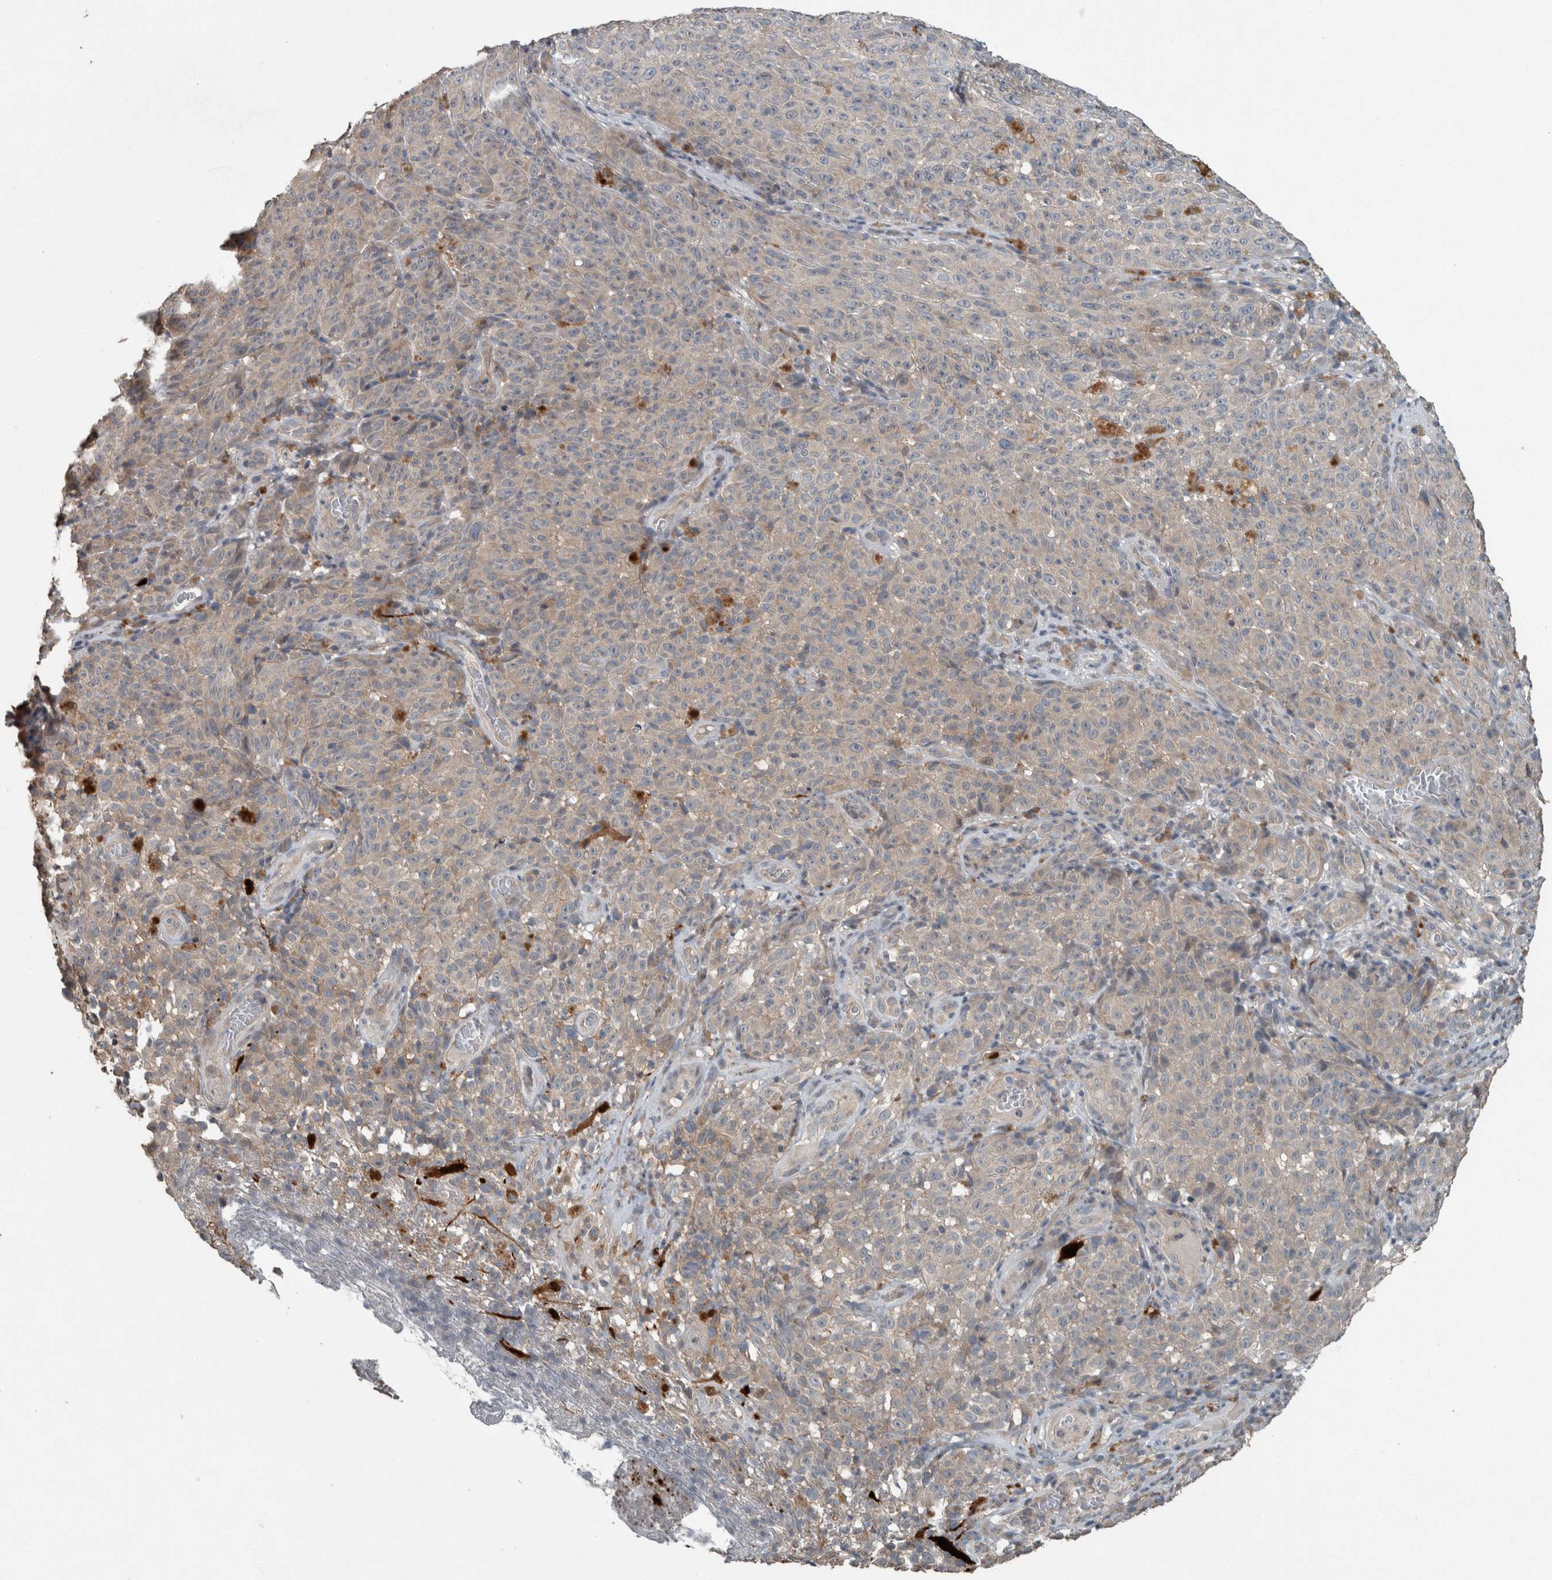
{"staining": {"intensity": "weak", "quantity": "<25%", "location": "cytoplasmic/membranous"}, "tissue": "melanoma", "cell_type": "Tumor cells", "image_type": "cancer", "snomed": [{"axis": "morphology", "description": "Malignant melanoma, NOS"}, {"axis": "topography", "description": "Skin"}], "caption": "Tumor cells show no significant expression in malignant melanoma.", "gene": "KNTC1", "patient": {"sex": "female", "age": 82}}